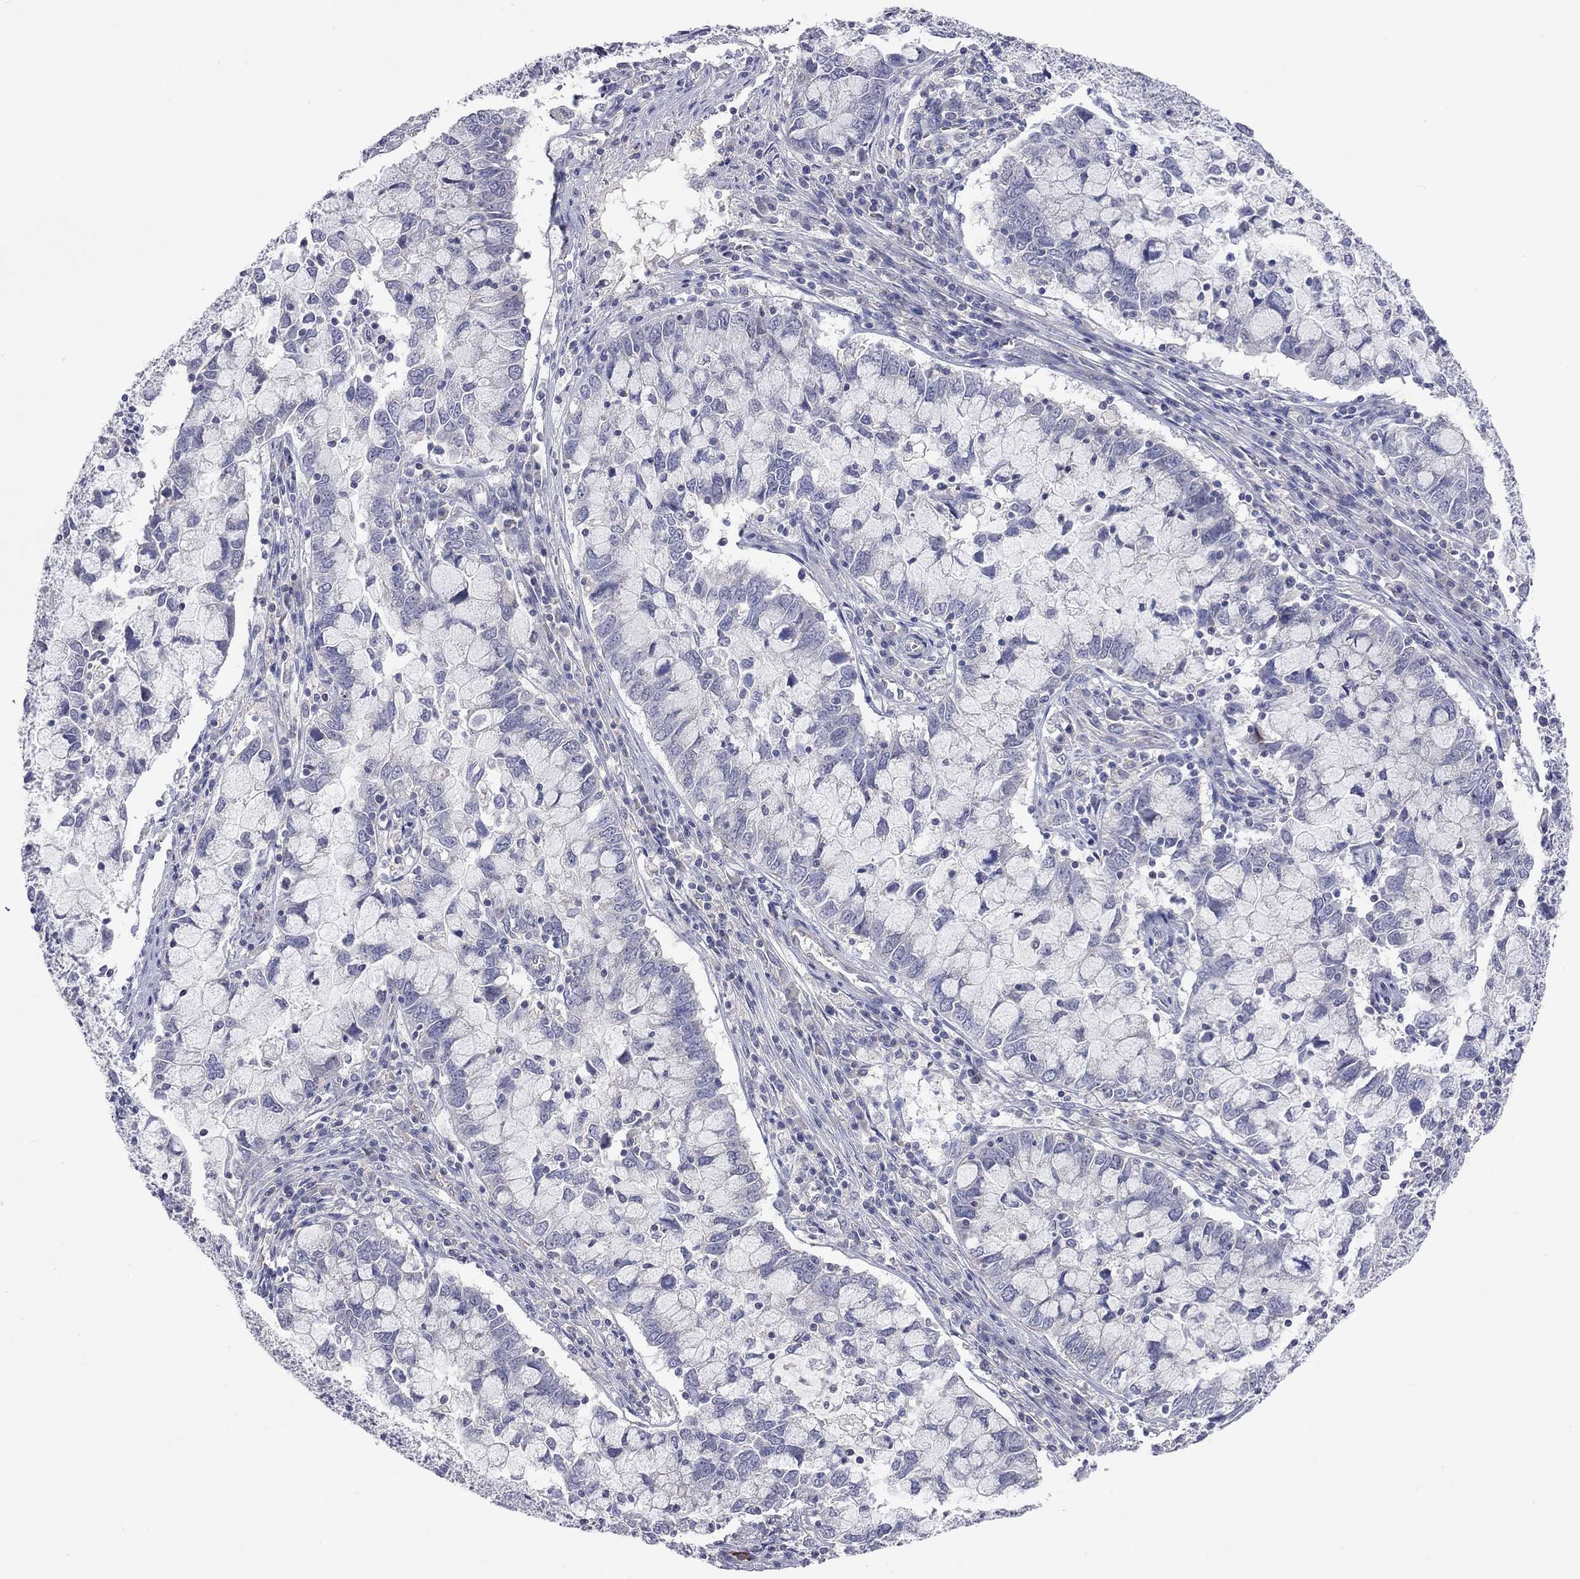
{"staining": {"intensity": "negative", "quantity": "none", "location": "none"}, "tissue": "cervical cancer", "cell_type": "Tumor cells", "image_type": "cancer", "snomed": [{"axis": "morphology", "description": "Adenocarcinoma, NOS"}, {"axis": "topography", "description": "Cervix"}], "caption": "The photomicrograph exhibits no staining of tumor cells in cervical adenocarcinoma.", "gene": "KCNB1", "patient": {"sex": "female", "age": 40}}